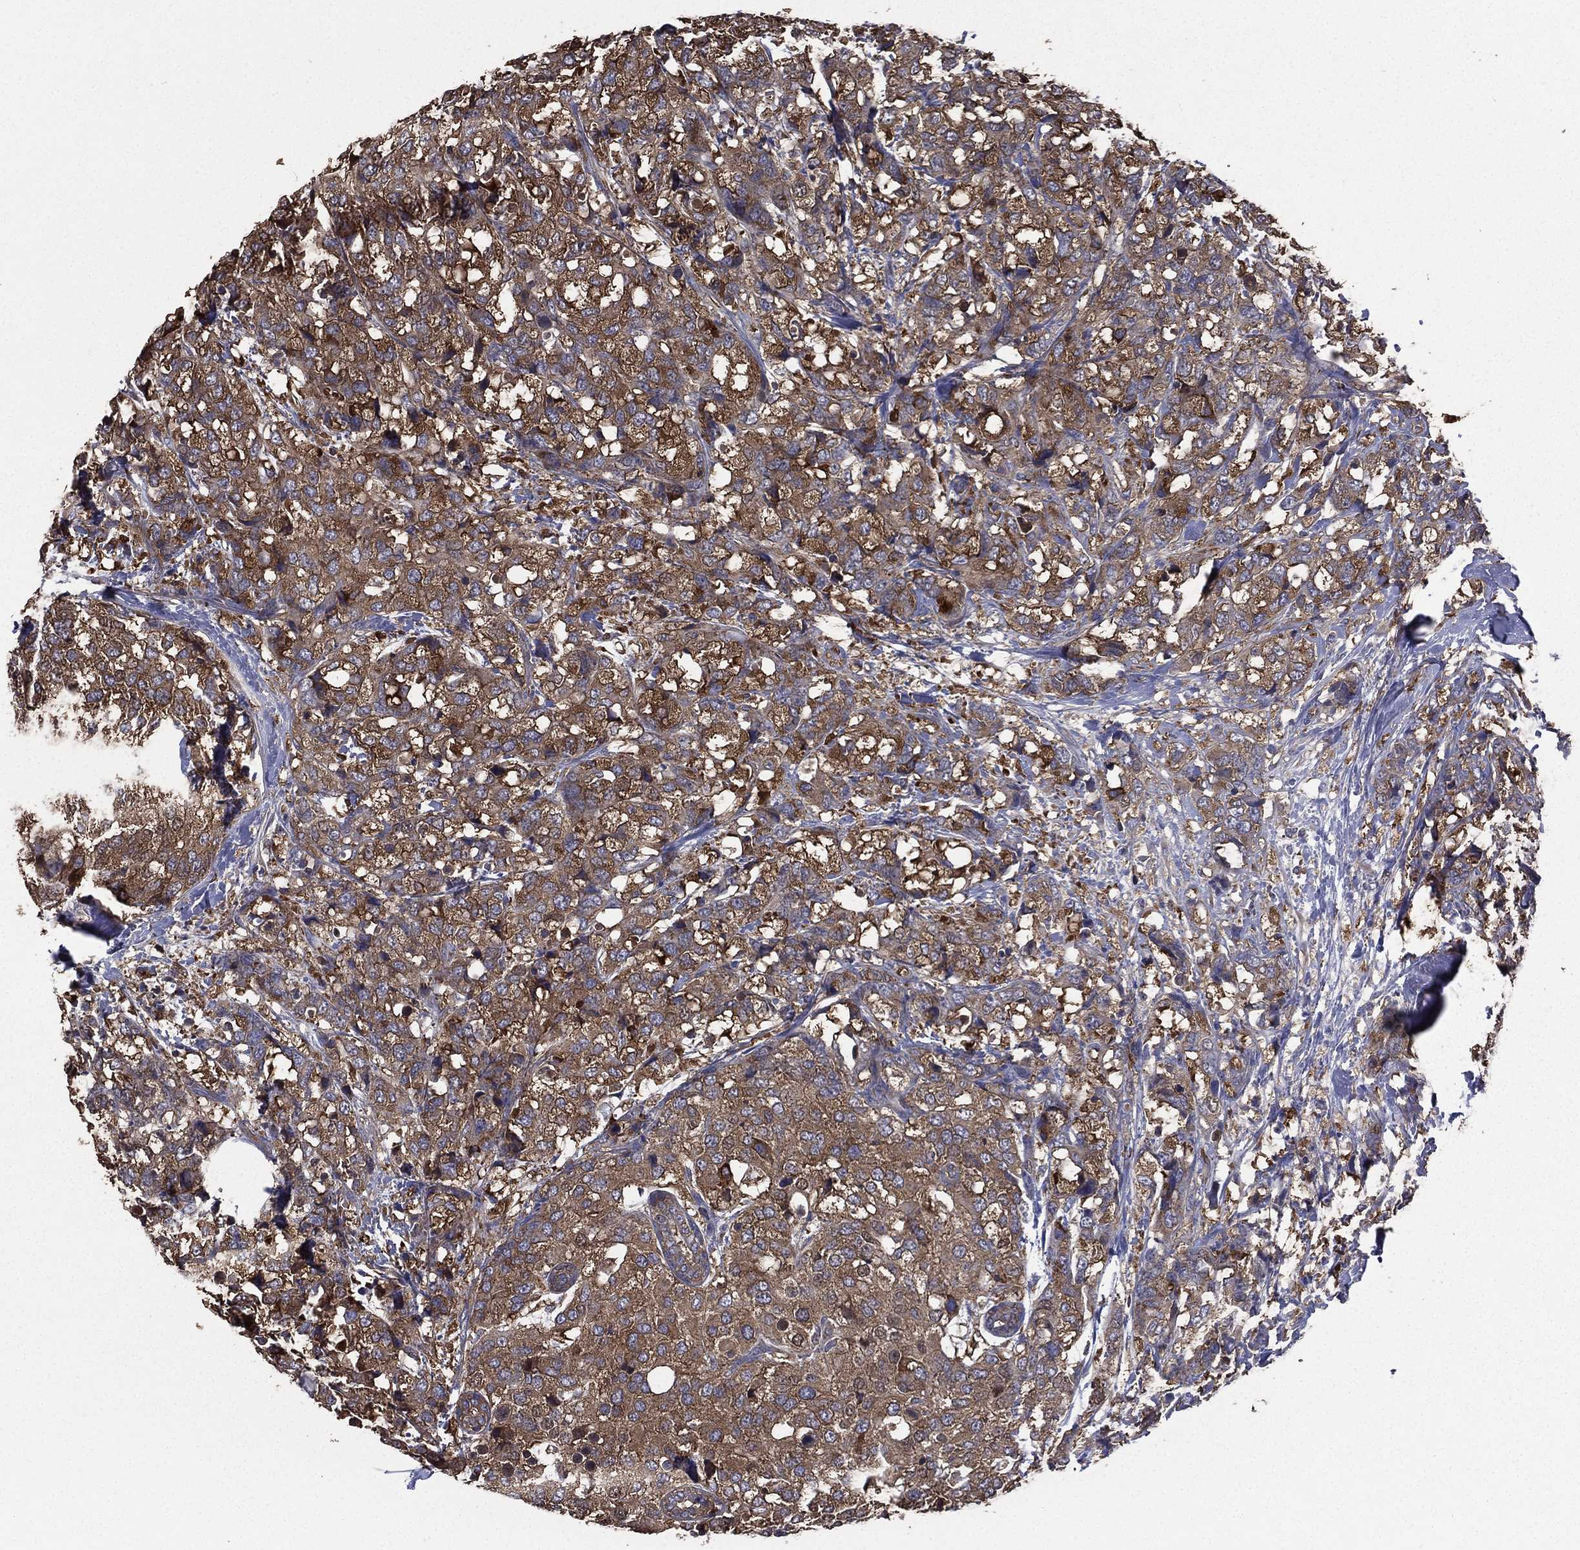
{"staining": {"intensity": "strong", "quantity": ">75%", "location": "cytoplasmic/membranous"}, "tissue": "breast cancer", "cell_type": "Tumor cells", "image_type": "cancer", "snomed": [{"axis": "morphology", "description": "Lobular carcinoma"}, {"axis": "topography", "description": "Breast"}], "caption": "Immunohistochemical staining of breast cancer (lobular carcinoma) displays strong cytoplasmic/membranous protein expression in approximately >75% of tumor cells.", "gene": "SARS1", "patient": {"sex": "female", "age": 59}}